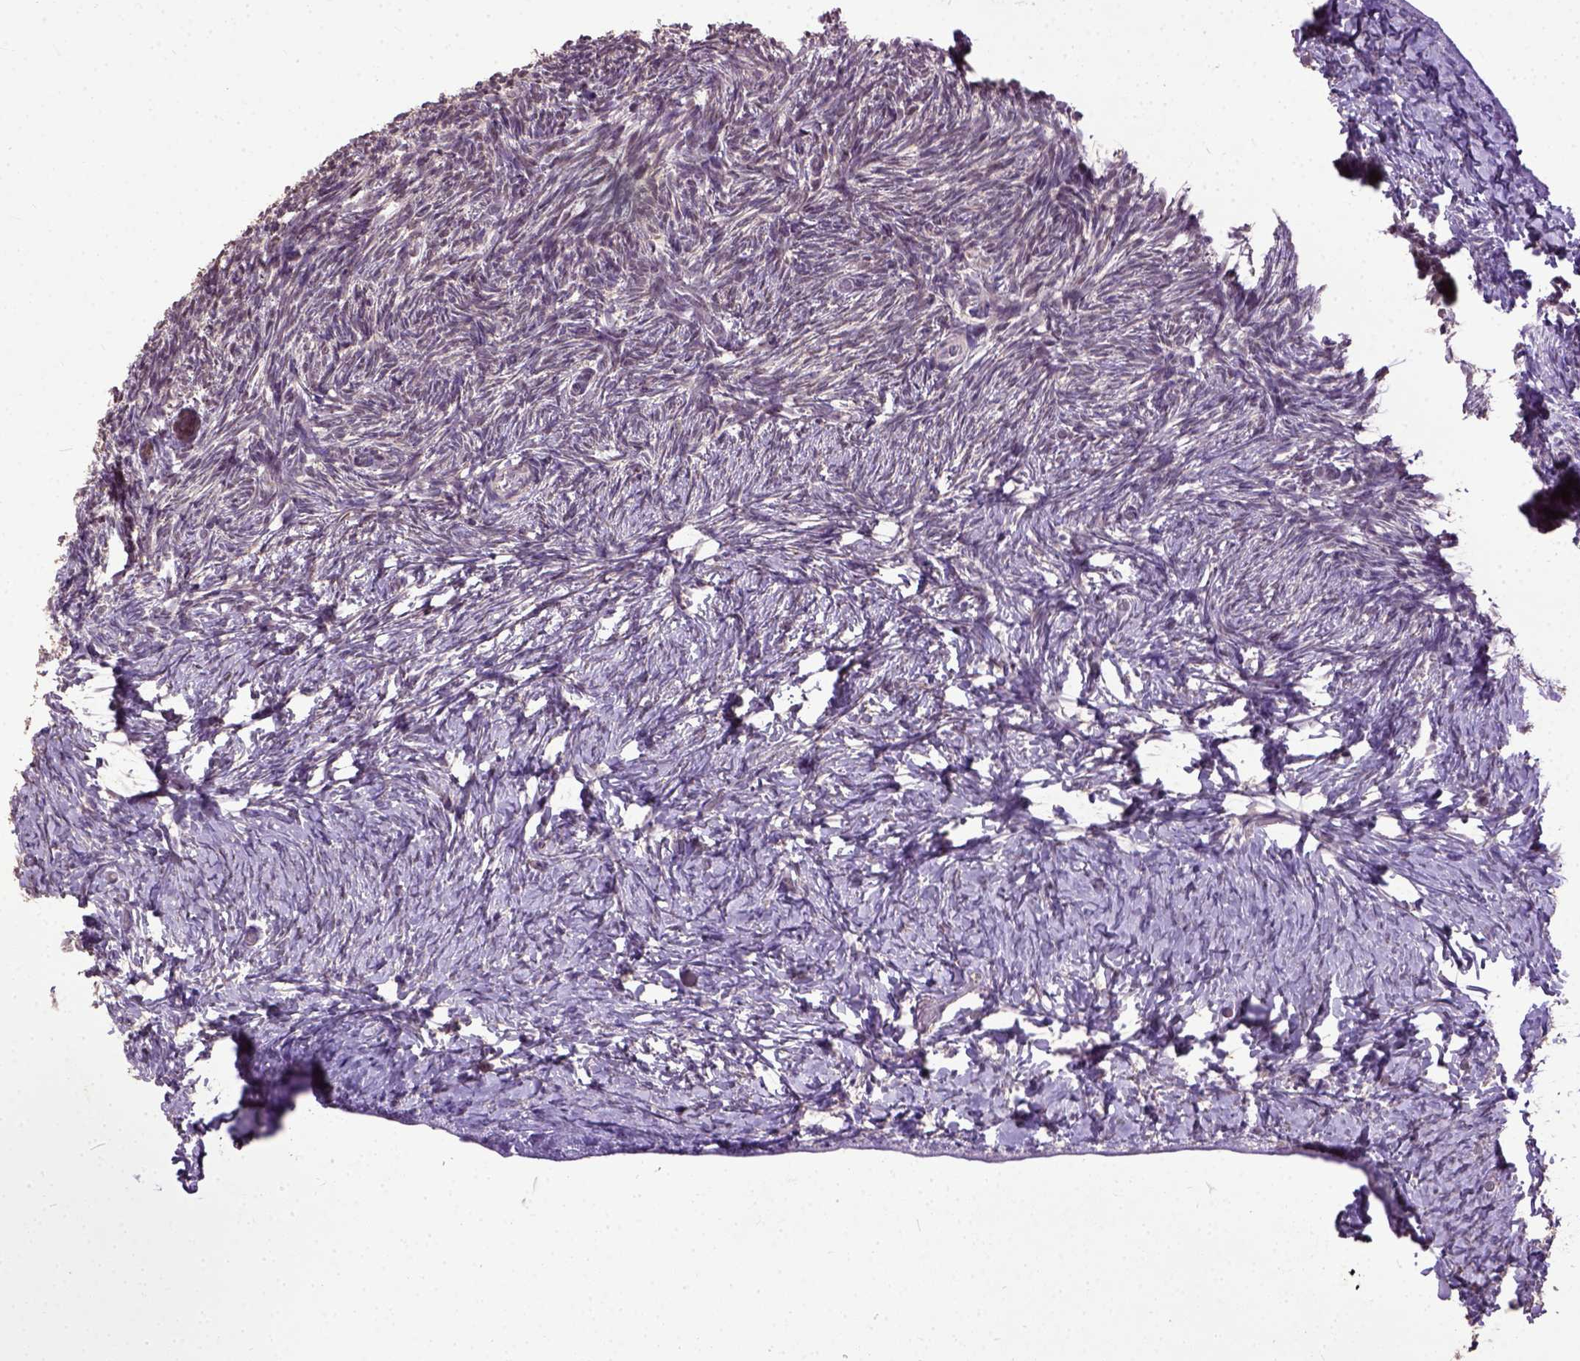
{"staining": {"intensity": "negative", "quantity": "none", "location": "none"}, "tissue": "ovary", "cell_type": "Ovarian stroma cells", "image_type": "normal", "snomed": [{"axis": "morphology", "description": "Normal tissue, NOS"}, {"axis": "topography", "description": "Ovary"}], "caption": "This image is of normal ovary stained with immunohistochemistry to label a protein in brown with the nuclei are counter-stained blue. There is no positivity in ovarian stroma cells.", "gene": "UBA3", "patient": {"sex": "female", "age": 39}}